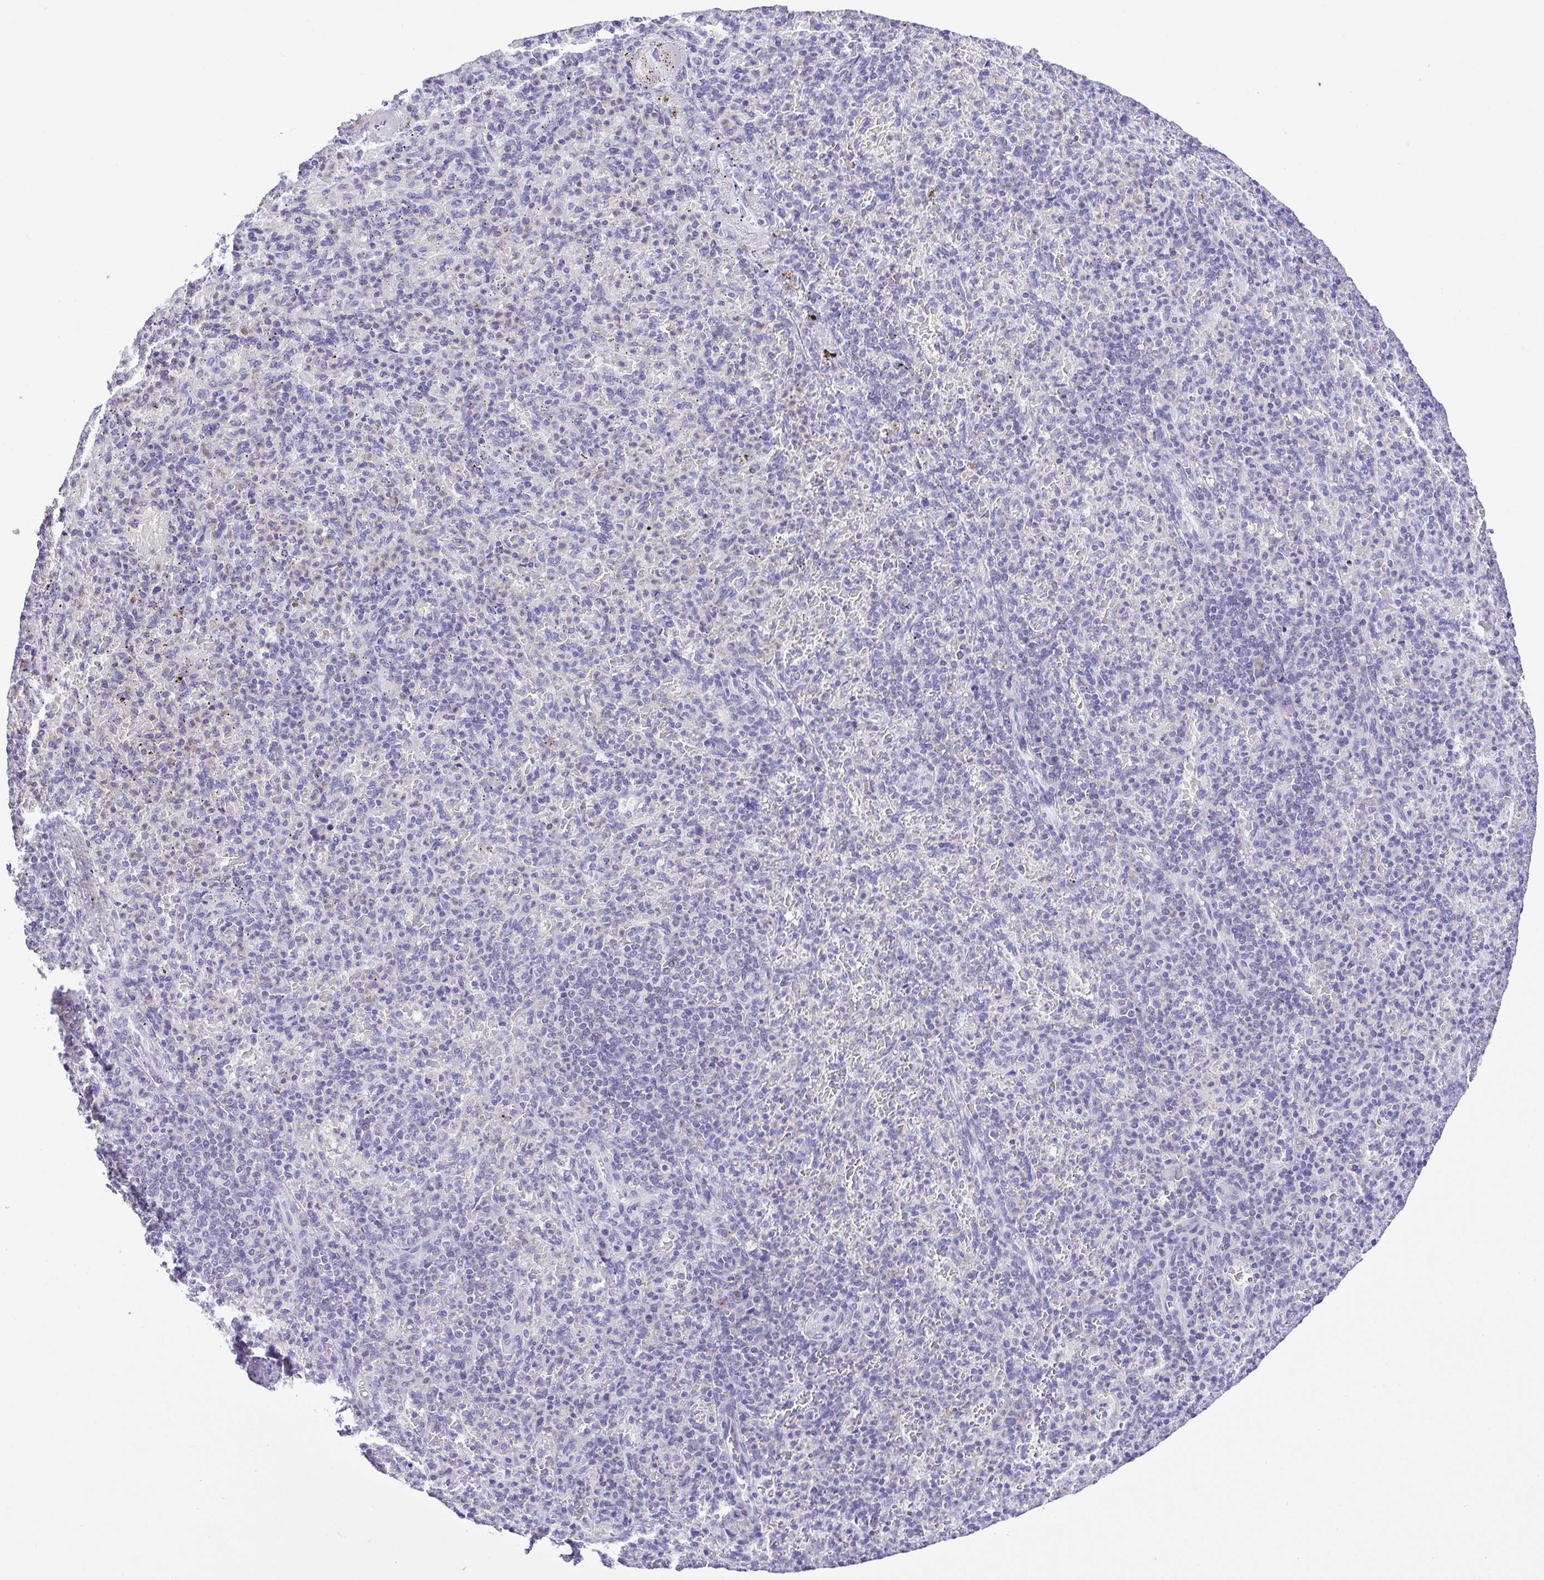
{"staining": {"intensity": "negative", "quantity": "none", "location": "none"}, "tissue": "spleen", "cell_type": "Cells in red pulp", "image_type": "normal", "snomed": [{"axis": "morphology", "description": "Normal tissue, NOS"}, {"axis": "topography", "description": "Spleen"}], "caption": "An IHC photomicrograph of normal spleen is shown. There is no staining in cells in red pulp of spleen.", "gene": "SYT1", "patient": {"sex": "female", "age": 74}}